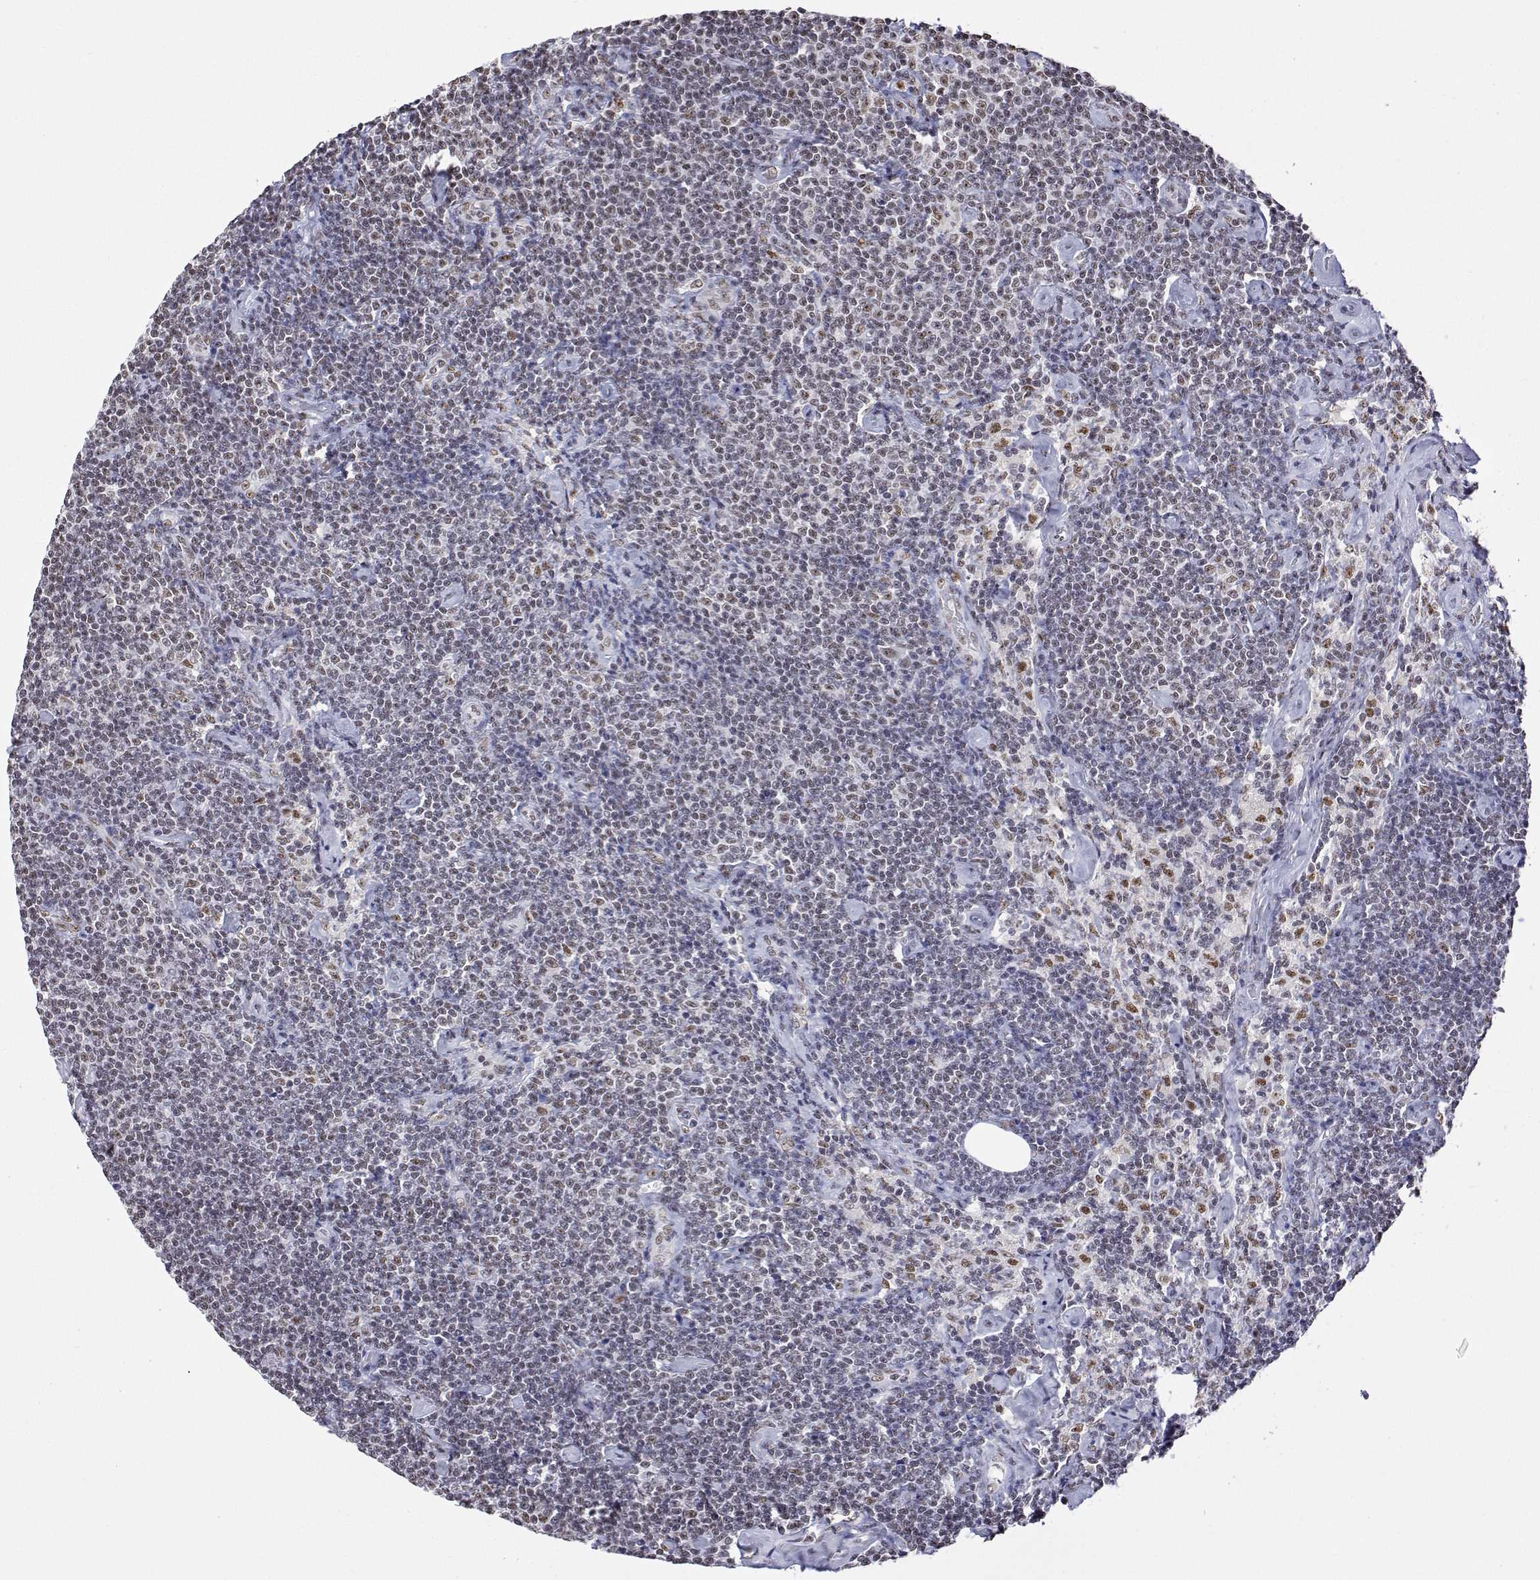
{"staining": {"intensity": "weak", "quantity": "25%-75%", "location": "nuclear"}, "tissue": "lymphoma", "cell_type": "Tumor cells", "image_type": "cancer", "snomed": [{"axis": "morphology", "description": "Malignant lymphoma, non-Hodgkin's type, Low grade"}, {"axis": "topography", "description": "Lymph node"}], "caption": "Human lymphoma stained with a protein marker shows weak staining in tumor cells.", "gene": "ADAR", "patient": {"sex": "male", "age": 81}}